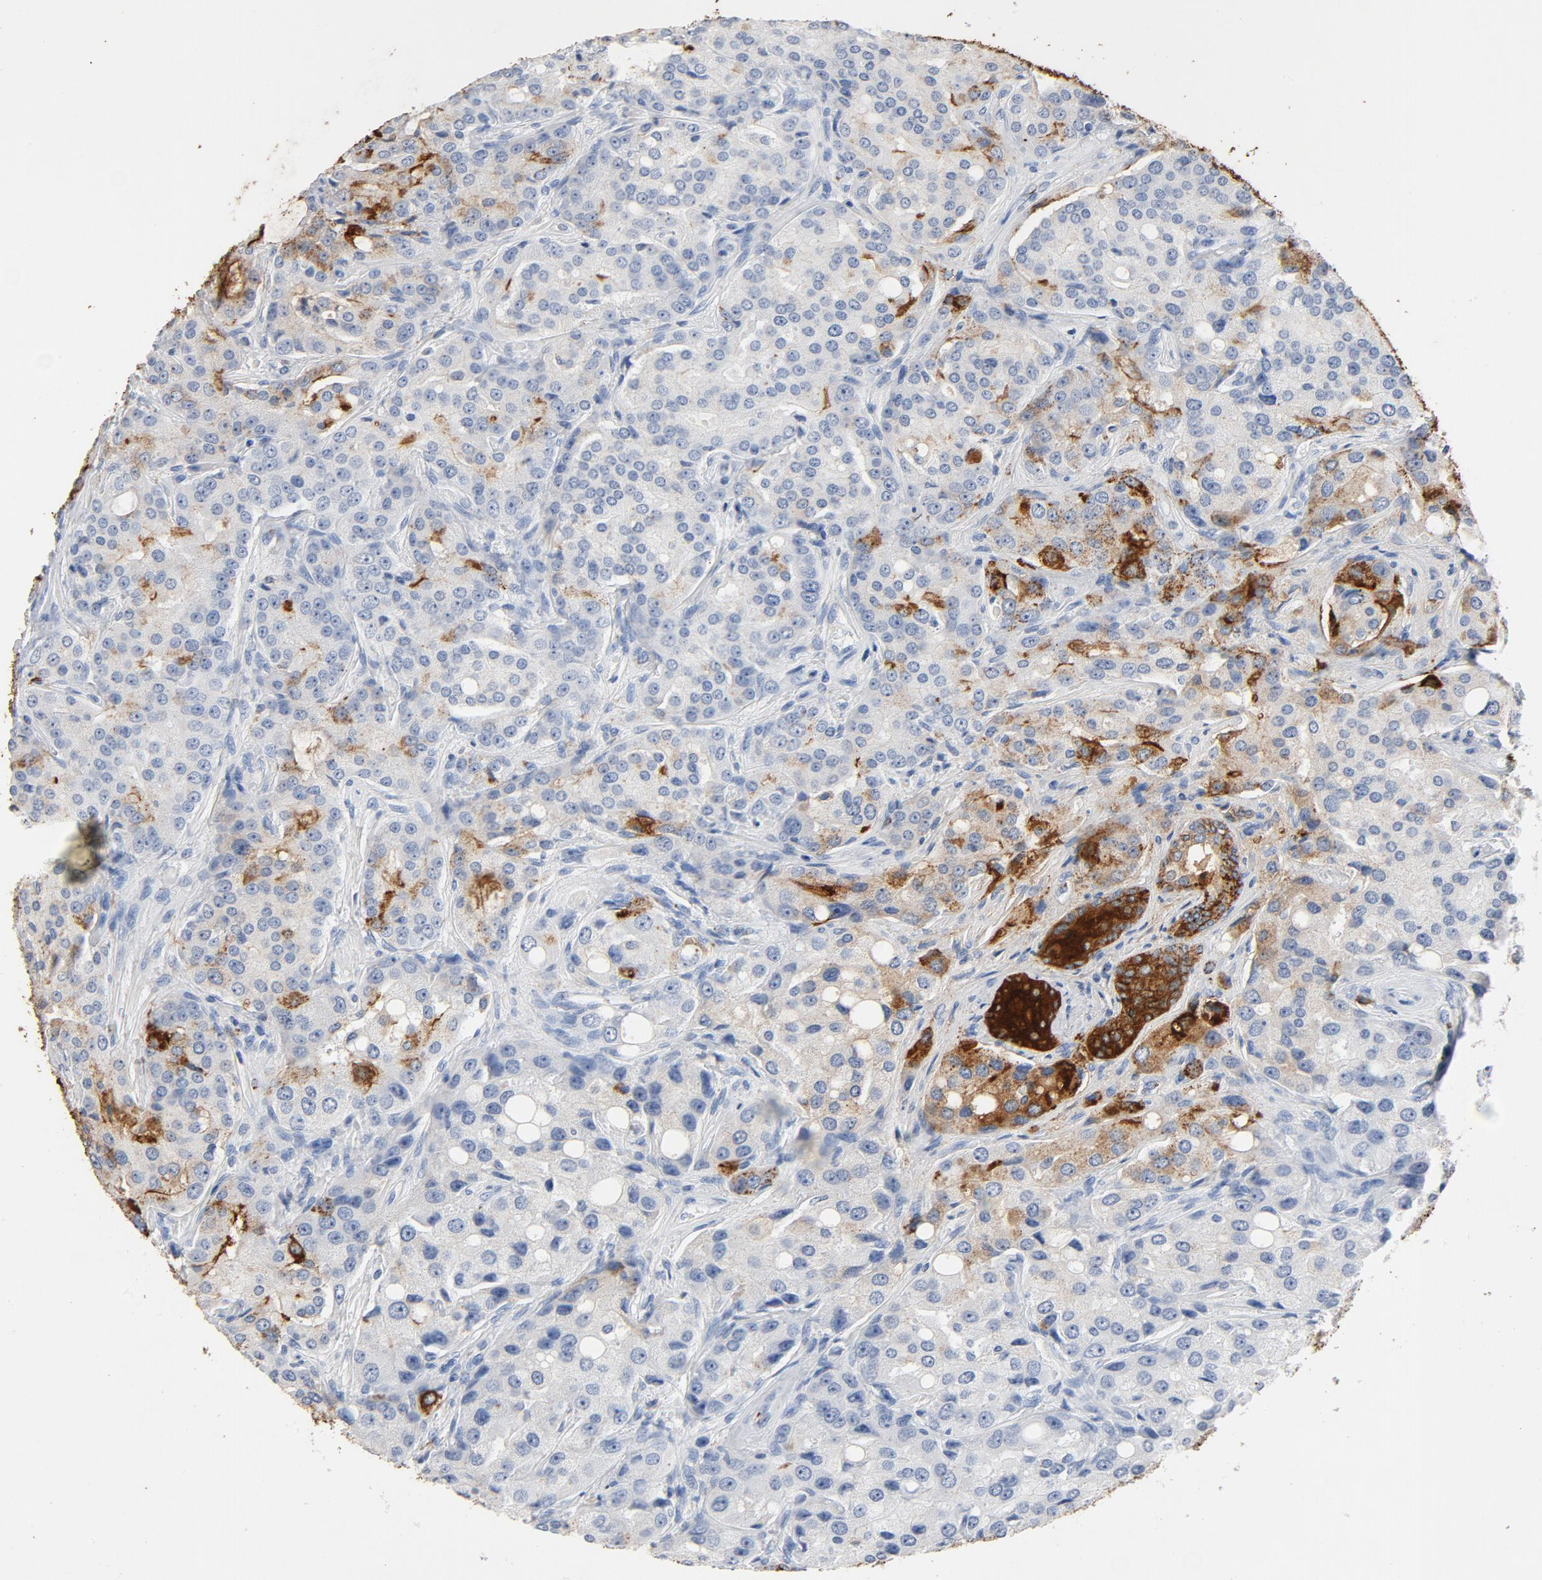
{"staining": {"intensity": "strong", "quantity": "25%-75%", "location": "cytoplasmic/membranous"}, "tissue": "prostate cancer", "cell_type": "Tumor cells", "image_type": "cancer", "snomed": [{"axis": "morphology", "description": "Adenocarcinoma, High grade"}, {"axis": "topography", "description": "Prostate"}], "caption": "Immunohistochemical staining of human prostate cancer (high-grade adenocarcinoma) displays high levels of strong cytoplasmic/membranous positivity in approximately 25%-75% of tumor cells. The protein is stained brown, and the nuclei are stained in blue (DAB IHC with brightfield microscopy, high magnification).", "gene": "PTPRB", "patient": {"sex": "male", "age": 72}}